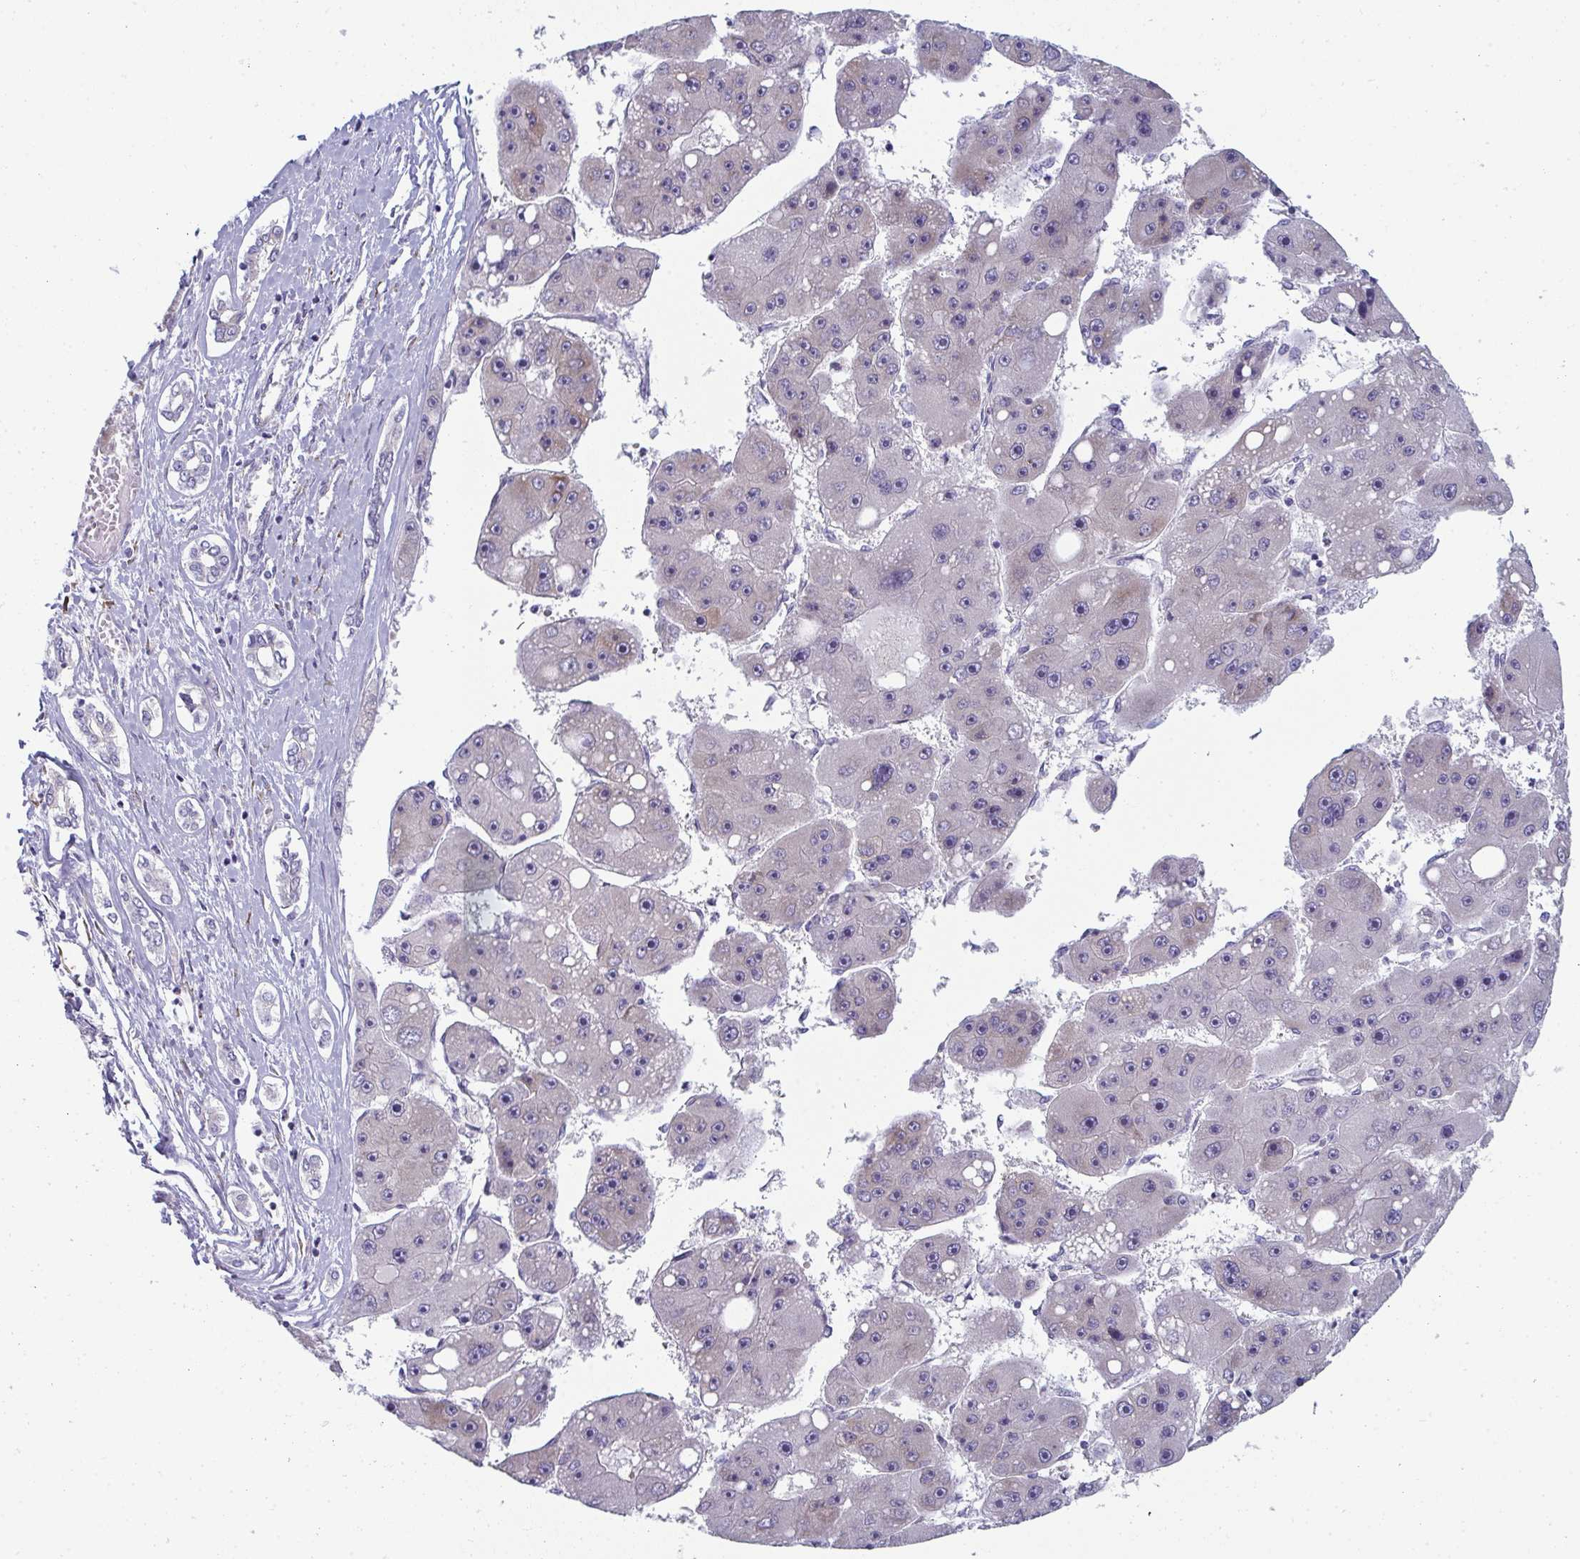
{"staining": {"intensity": "negative", "quantity": "none", "location": "none"}, "tissue": "liver cancer", "cell_type": "Tumor cells", "image_type": "cancer", "snomed": [{"axis": "morphology", "description": "Carcinoma, Hepatocellular, NOS"}, {"axis": "topography", "description": "Liver"}], "caption": "Micrograph shows no significant protein staining in tumor cells of liver cancer (hepatocellular carcinoma).", "gene": "SHROOM1", "patient": {"sex": "female", "age": 61}}